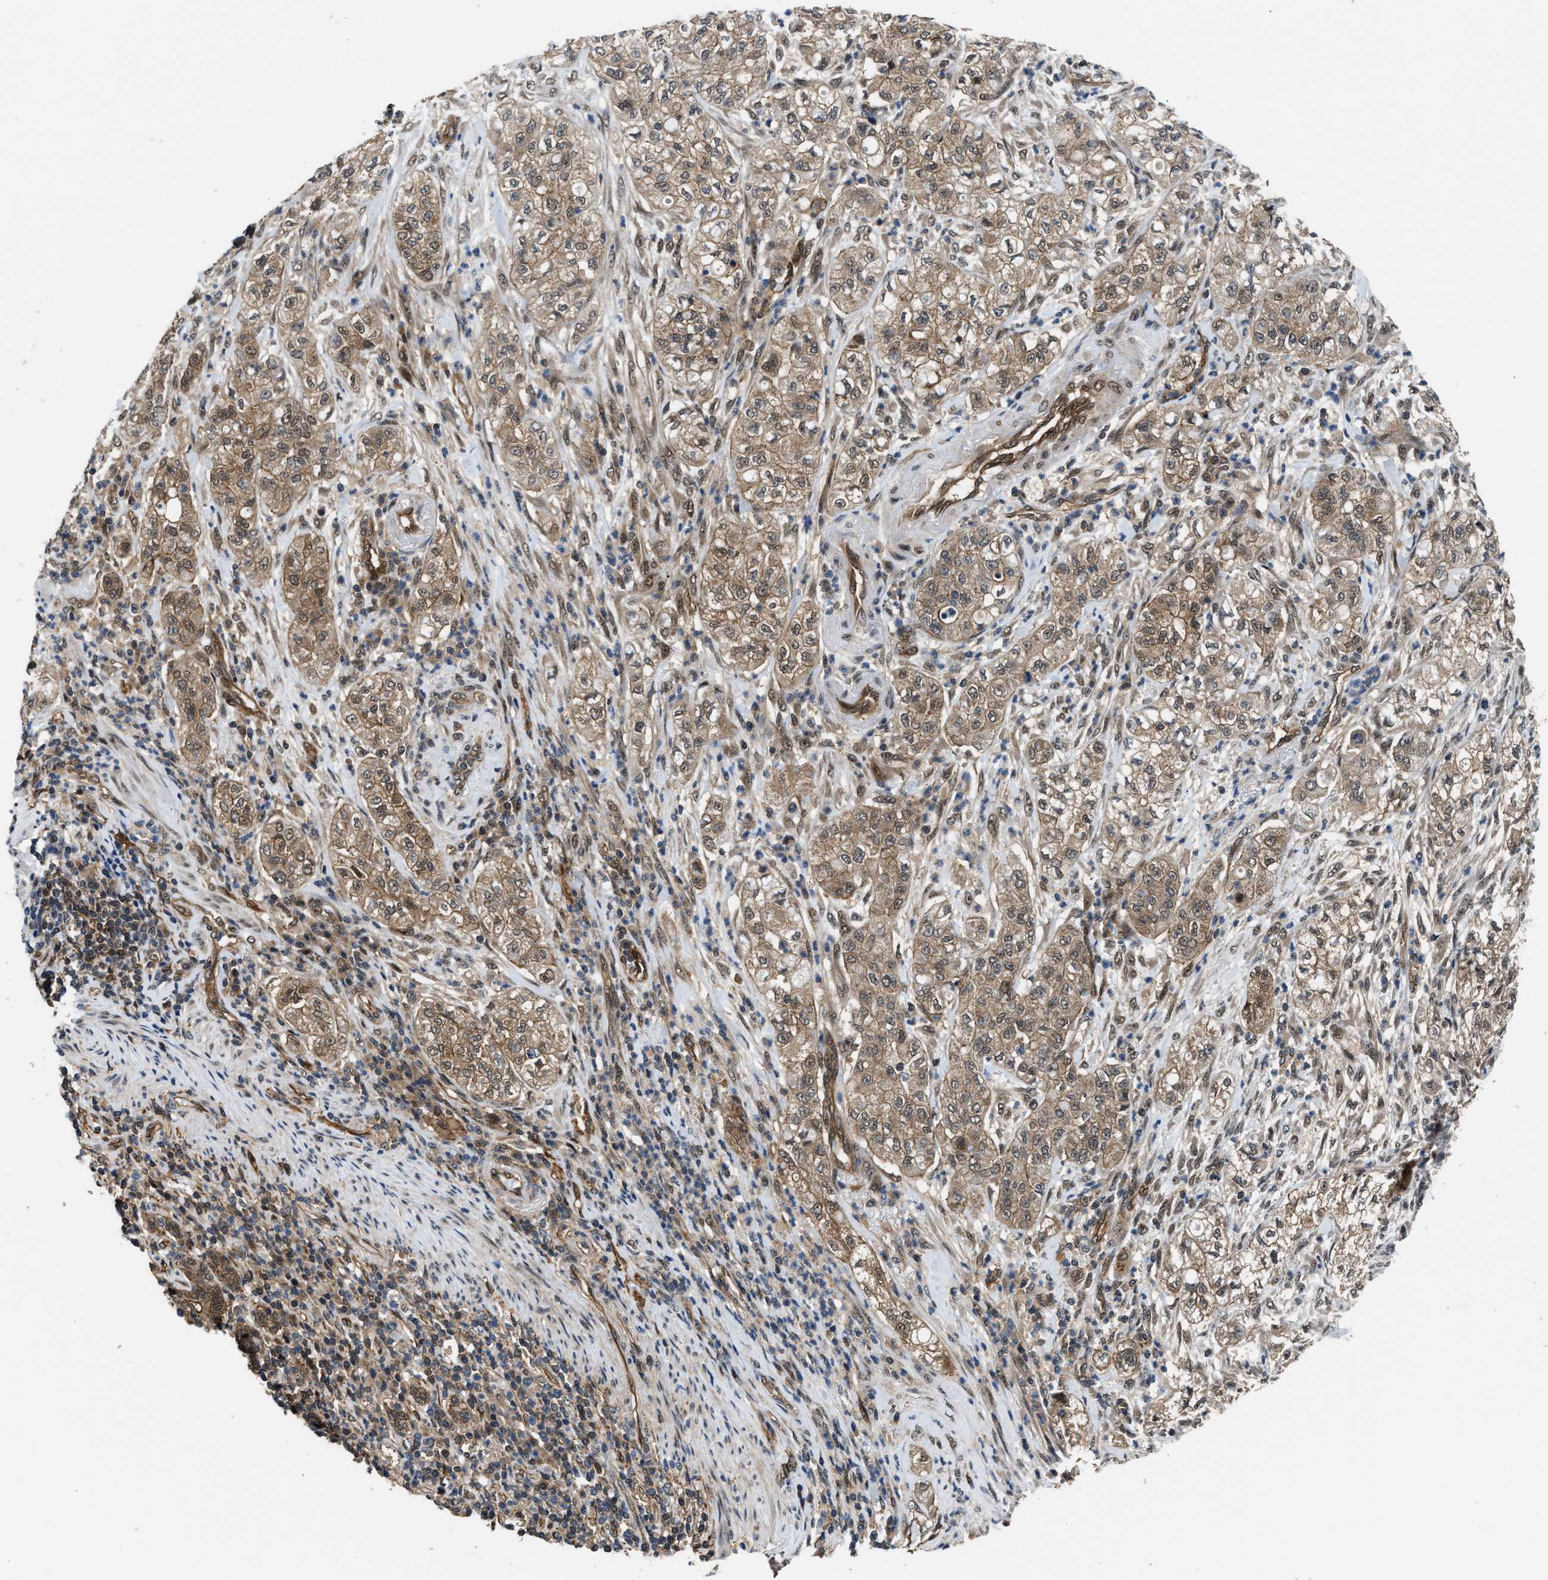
{"staining": {"intensity": "moderate", "quantity": ">75%", "location": "cytoplasmic/membranous,nuclear"}, "tissue": "pancreatic cancer", "cell_type": "Tumor cells", "image_type": "cancer", "snomed": [{"axis": "morphology", "description": "Adenocarcinoma, NOS"}, {"axis": "topography", "description": "Pancreas"}], "caption": "Tumor cells show medium levels of moderate cytoplasmic/membranous and nuclear expression in about >75% of cells in adenocarcinoma (pancreatic).", "gene": "COPS2", "patient": {"sex": "female", "age": 78}}